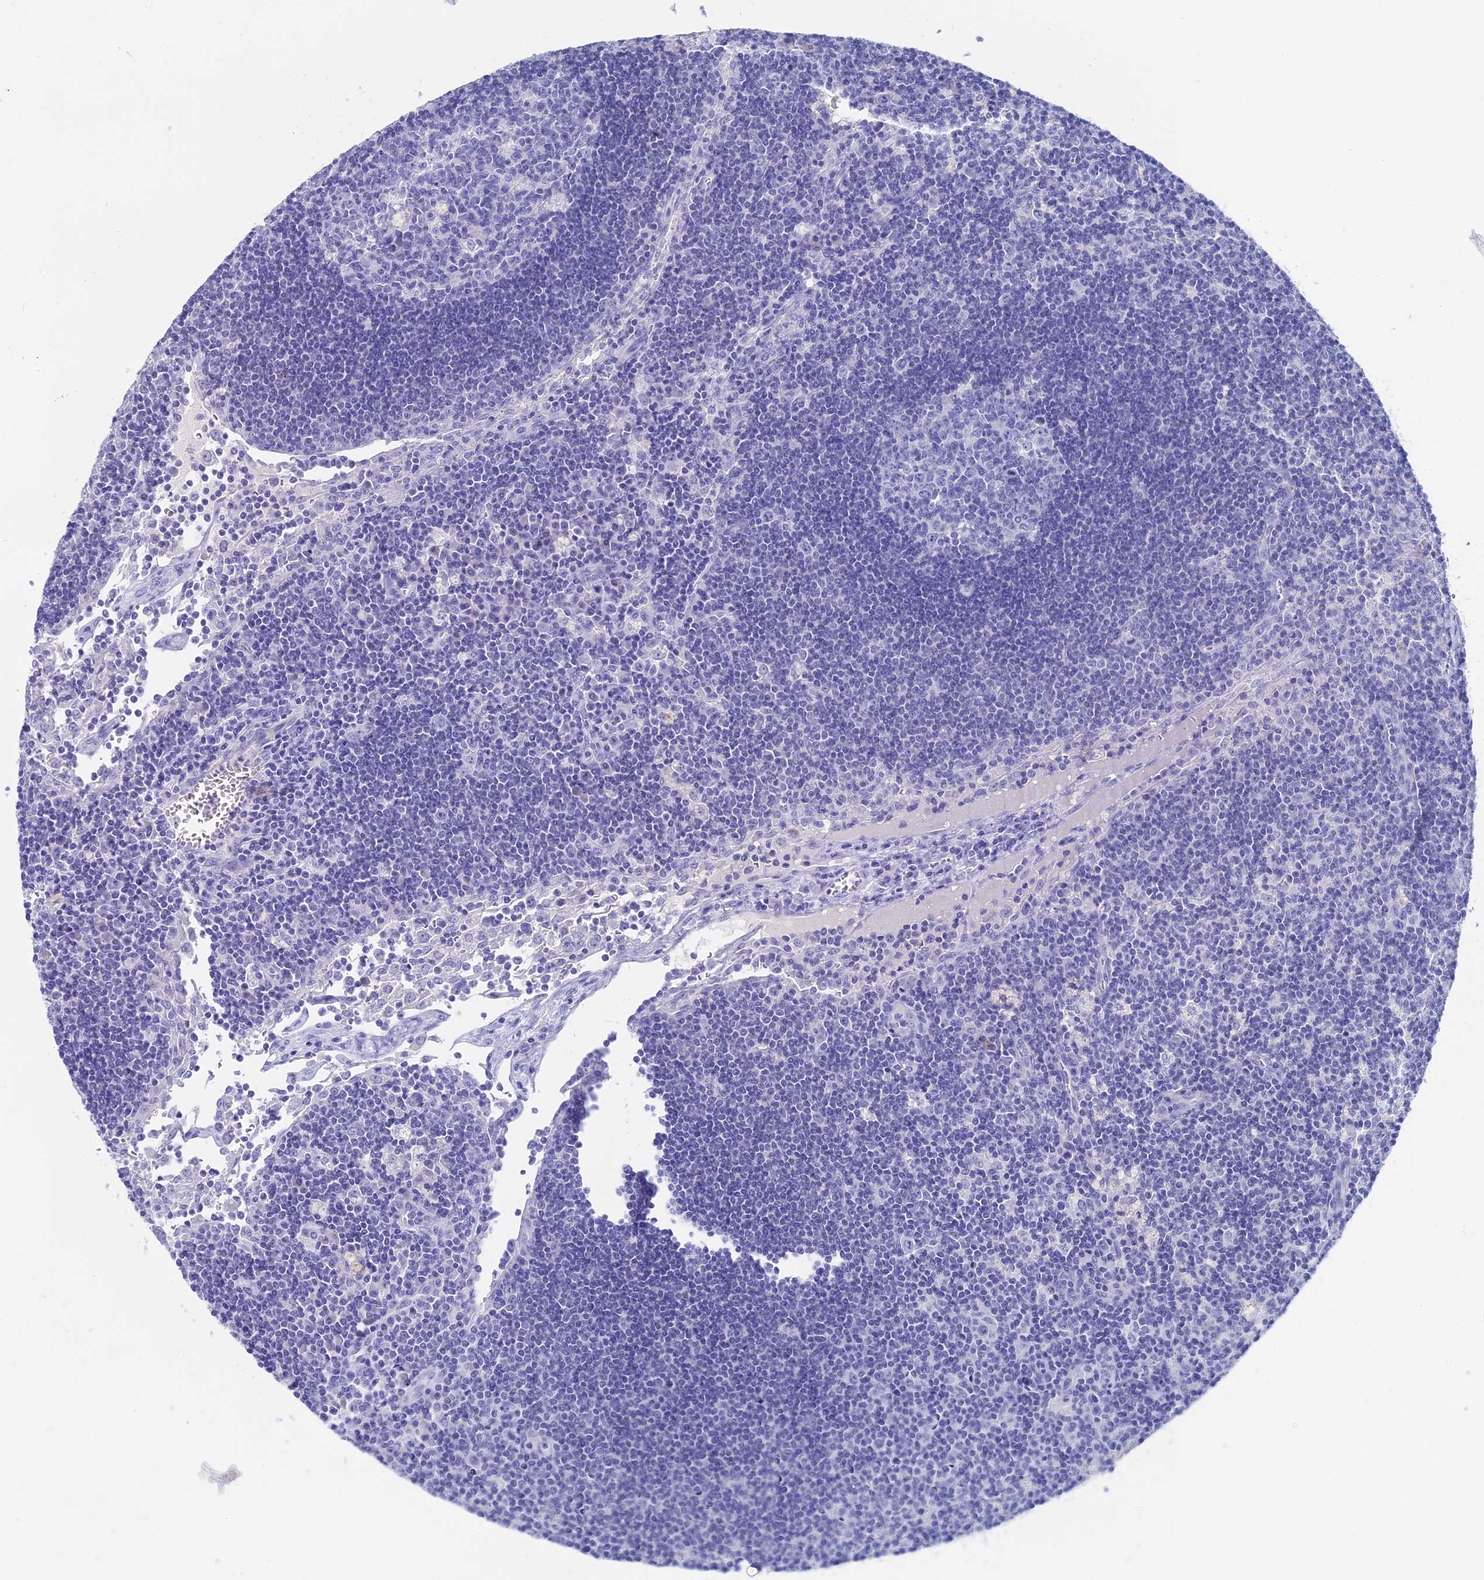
{"staining": {"intensity": "negative", "quantity": "none", "location": "none"}, "tissue": "lymph node", "cell_type": "Germinal center cells", "image_type": "normal", "snomed": [{"axis": "morphology", "description": "Normal tissue, NOS"}, {"axis": "topography", "description": "Lymph node"}], "caption": "Immunohistochemistry (IHC) histopathology image of unremarkable lymph node: human lymph node stained with DAB shows no significant protein positivity in germinal center cells.", "gene": "UNC119", "patient": {"sex": "male", "age": 58}}